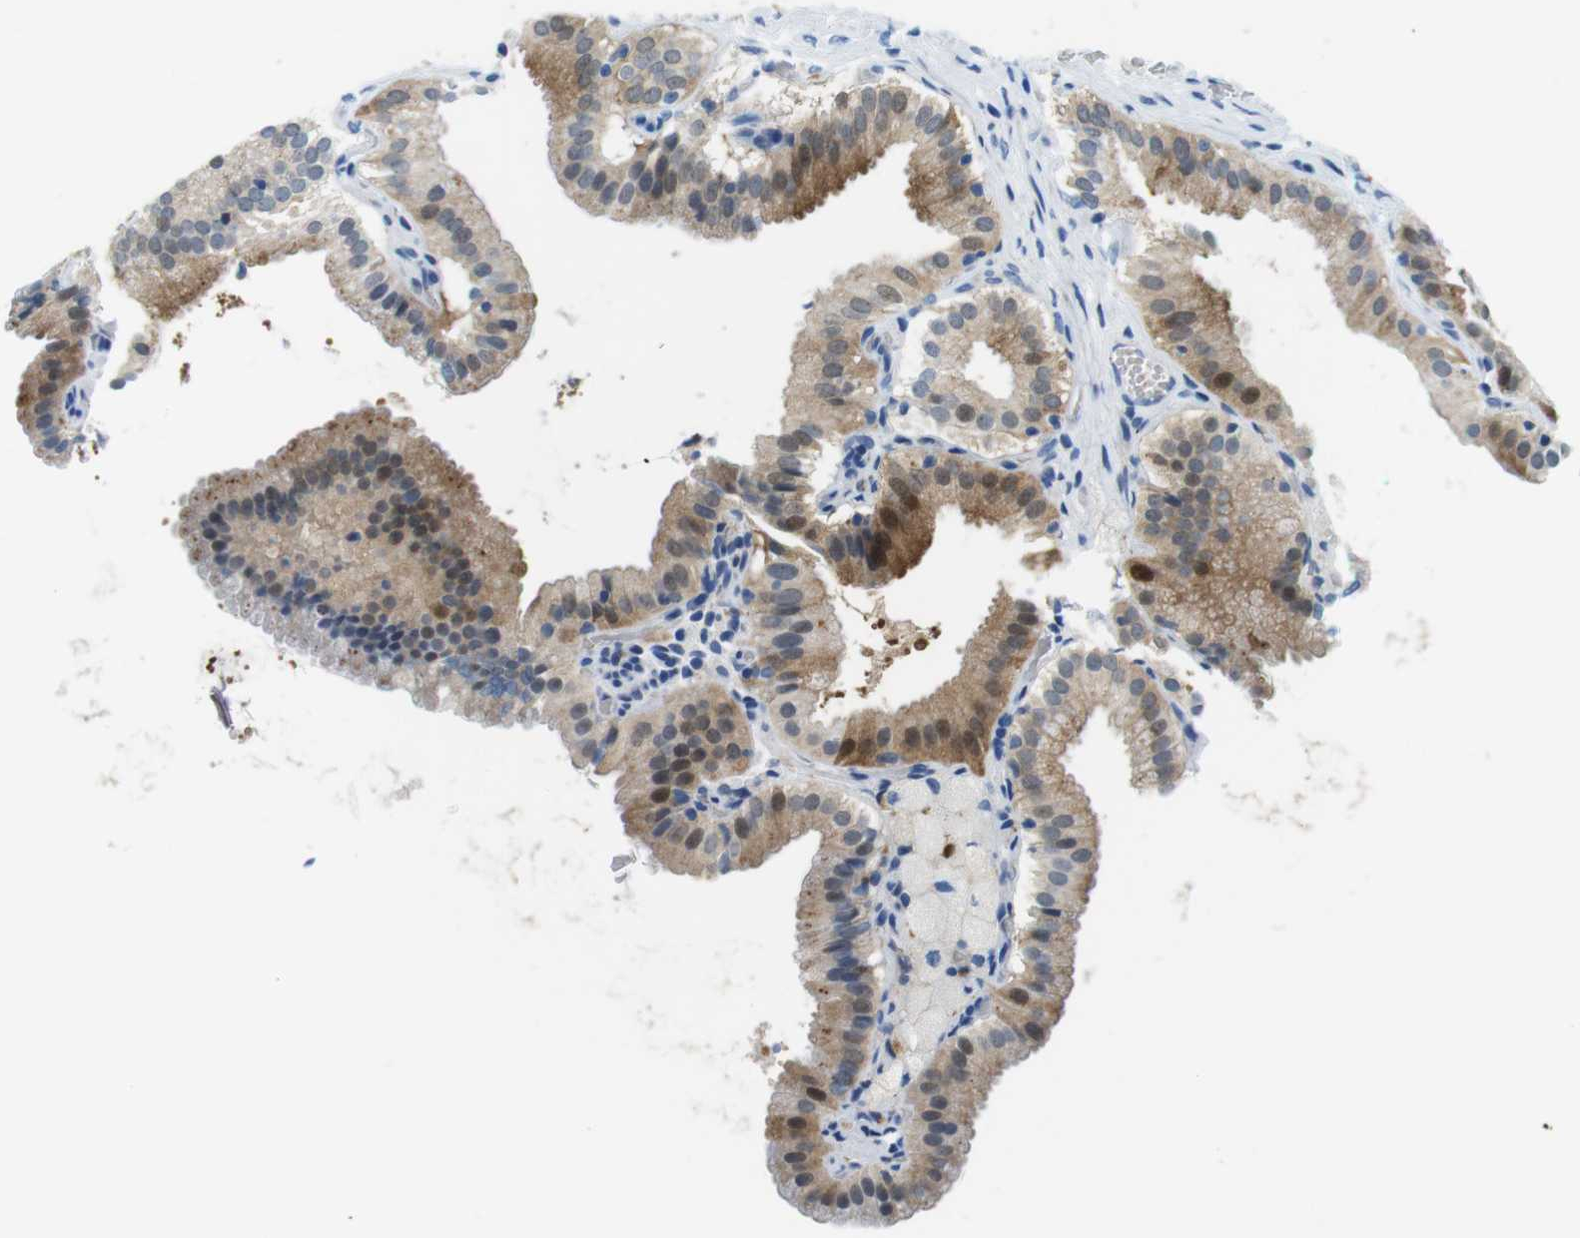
{"staining": {"intensity": "moderate", "quantity": "<25%", "location": "cytoplasmic/membranous,nuclear"}, "tissue": "gallbladder", "cell_type": "Glandular cells", "image_type": "normal", "snomed": [{"axis": "morphology", "description": "Normal tissue, NOS"}, {"axis": "topography", "description": "Gallbladder"}], "caption": "Normal gallbladder shows moderate cytoplasmic/membranous,nuclear staining in approximately <25% of glandular cells, visualized by immunohistochemistry.", "gene": "TFAP2C", "patient": {"sex": "male", "age": 54}}